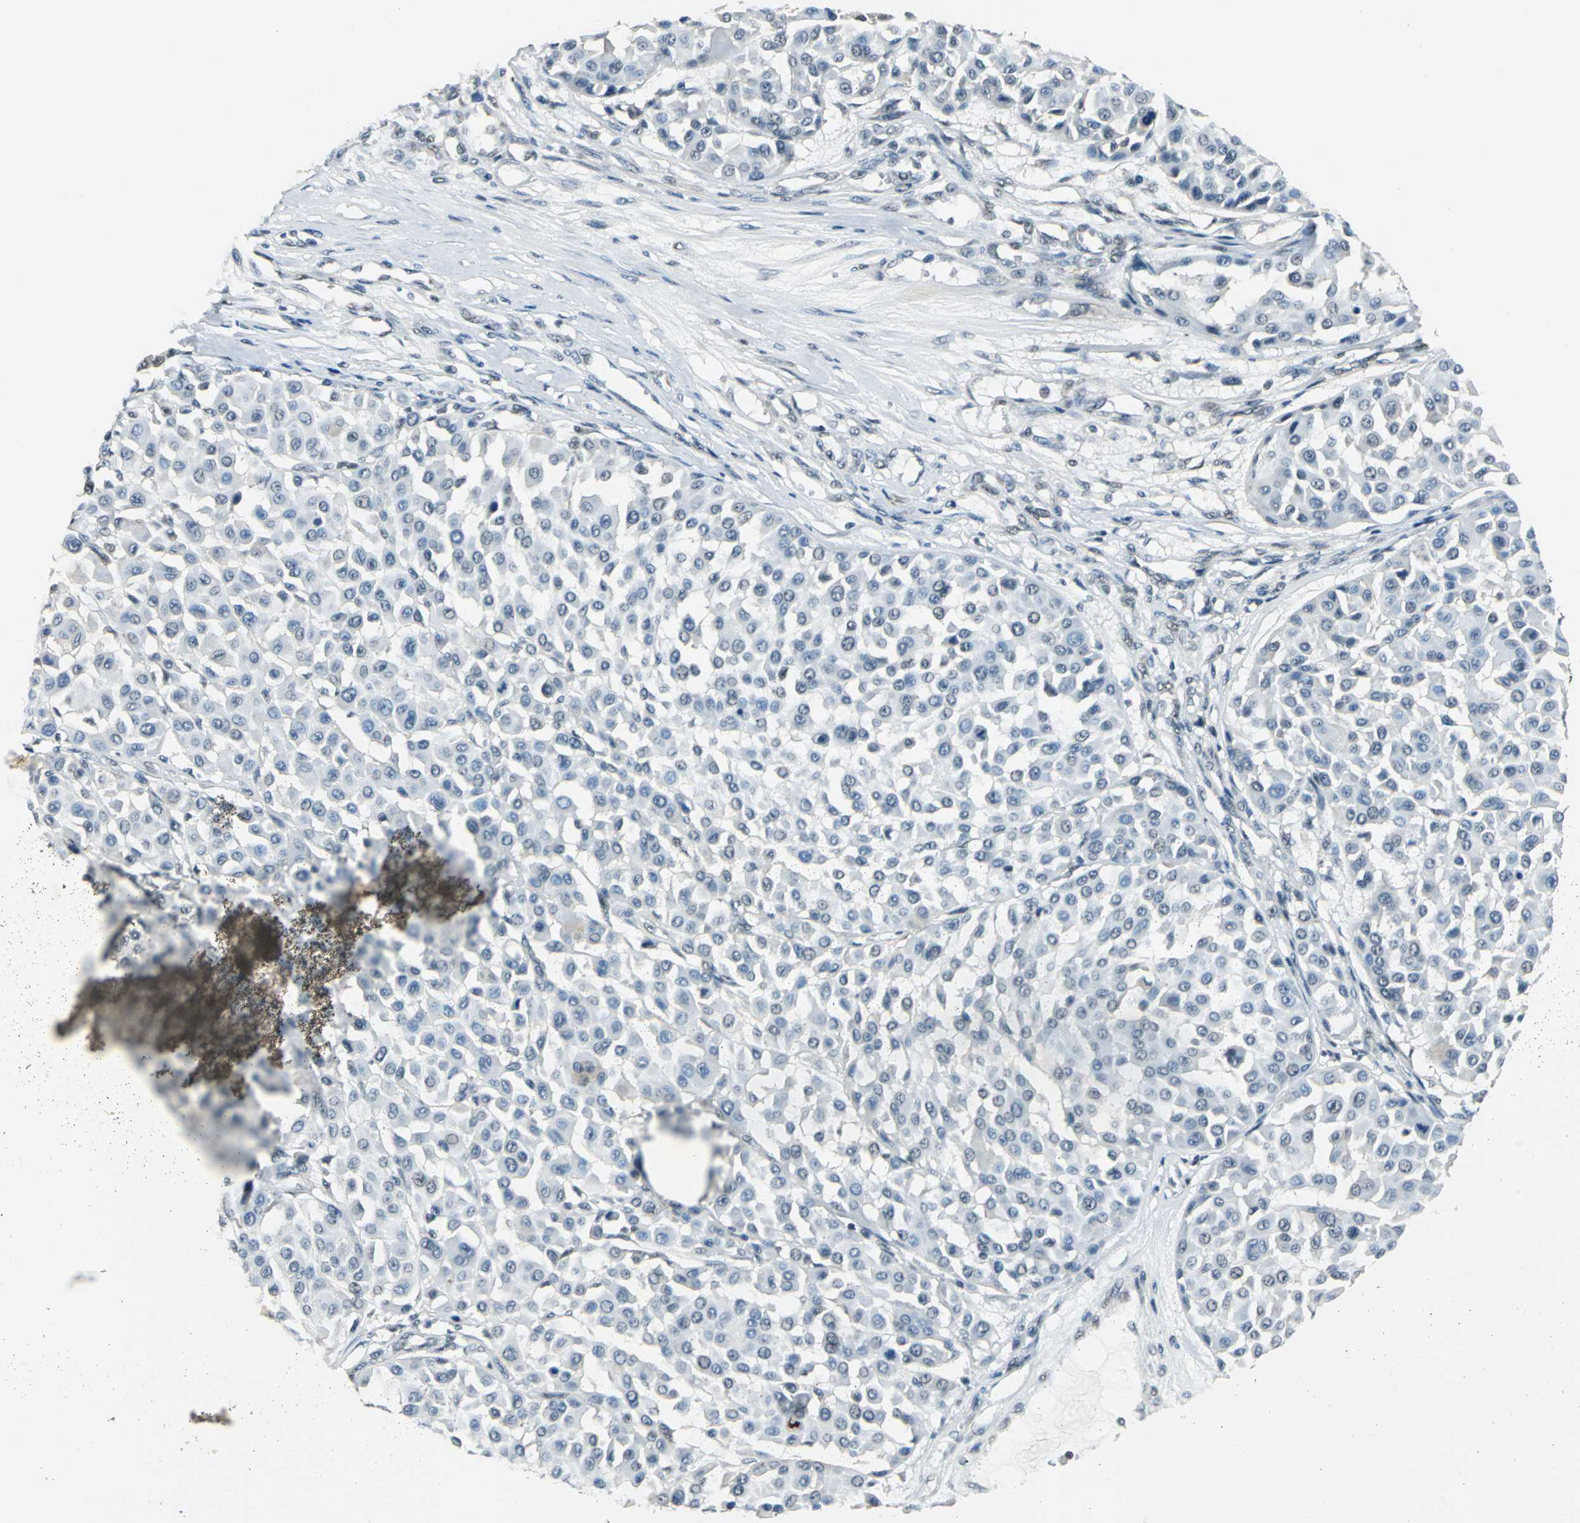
{"staining": {"intensity": "weak", "quantity": "<25%", "location": "nuclear"}, "tissue": "melanoma", "cell_type": "Tumor cells", "image_type": "cancer", "snomed": [{"axis": "morphology", "description": "Malignant melanoma, Metastatic site"}, {"axis": "topography", "description": "Soft tissue"}], "caption": "This is an IHC micrograph of human melanoma. There is no expression in tumor cells.", "gene": "RBM14", "patient": {"sex": "male", "age": 41}}